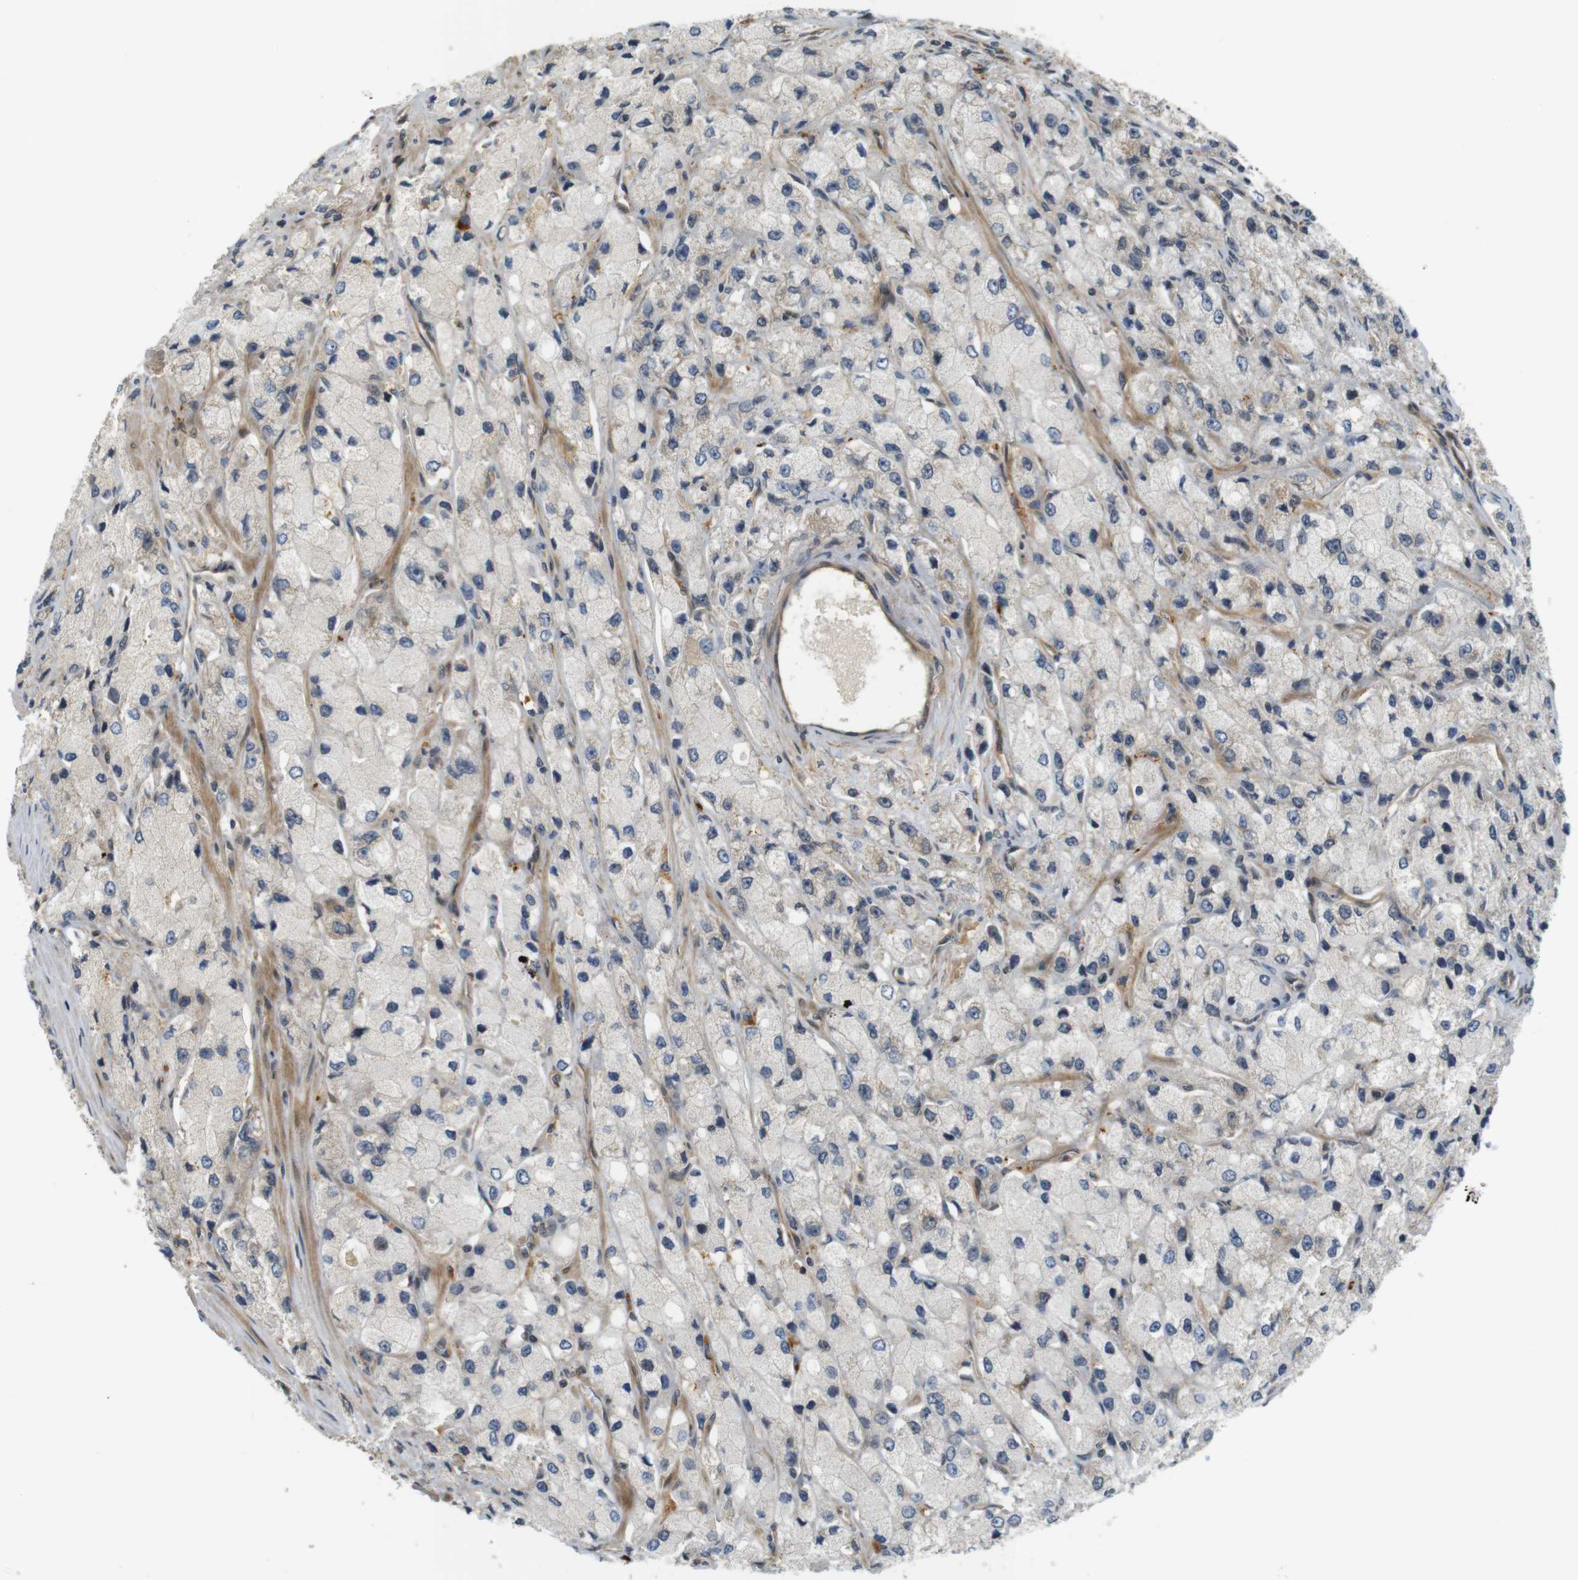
{"staining": {"intensity": "negative", "quantity": "none", "location": "none"}, "tissue": "prostate cancer", "cell_type": "Tumor cells", "image_type": "cancer", "snomed": [{"axis": "morphology", "description": "Adenocarcinoma, High grade"}, {"axis": "topography", "description": "Prostate"}], "caption": "An immunohistochemistry (IHC) image of prostate cancer (adenocarcinoma (high-grade)) is shown. There is no staining in tumor cells of prostate cancer (adenocarcinoma (high-grade)). (Immunohistochemistry, brightfield microscopy, high magnification).", "gene": "TSPAN9", "patient": {"sex": "male", "age": 58}}